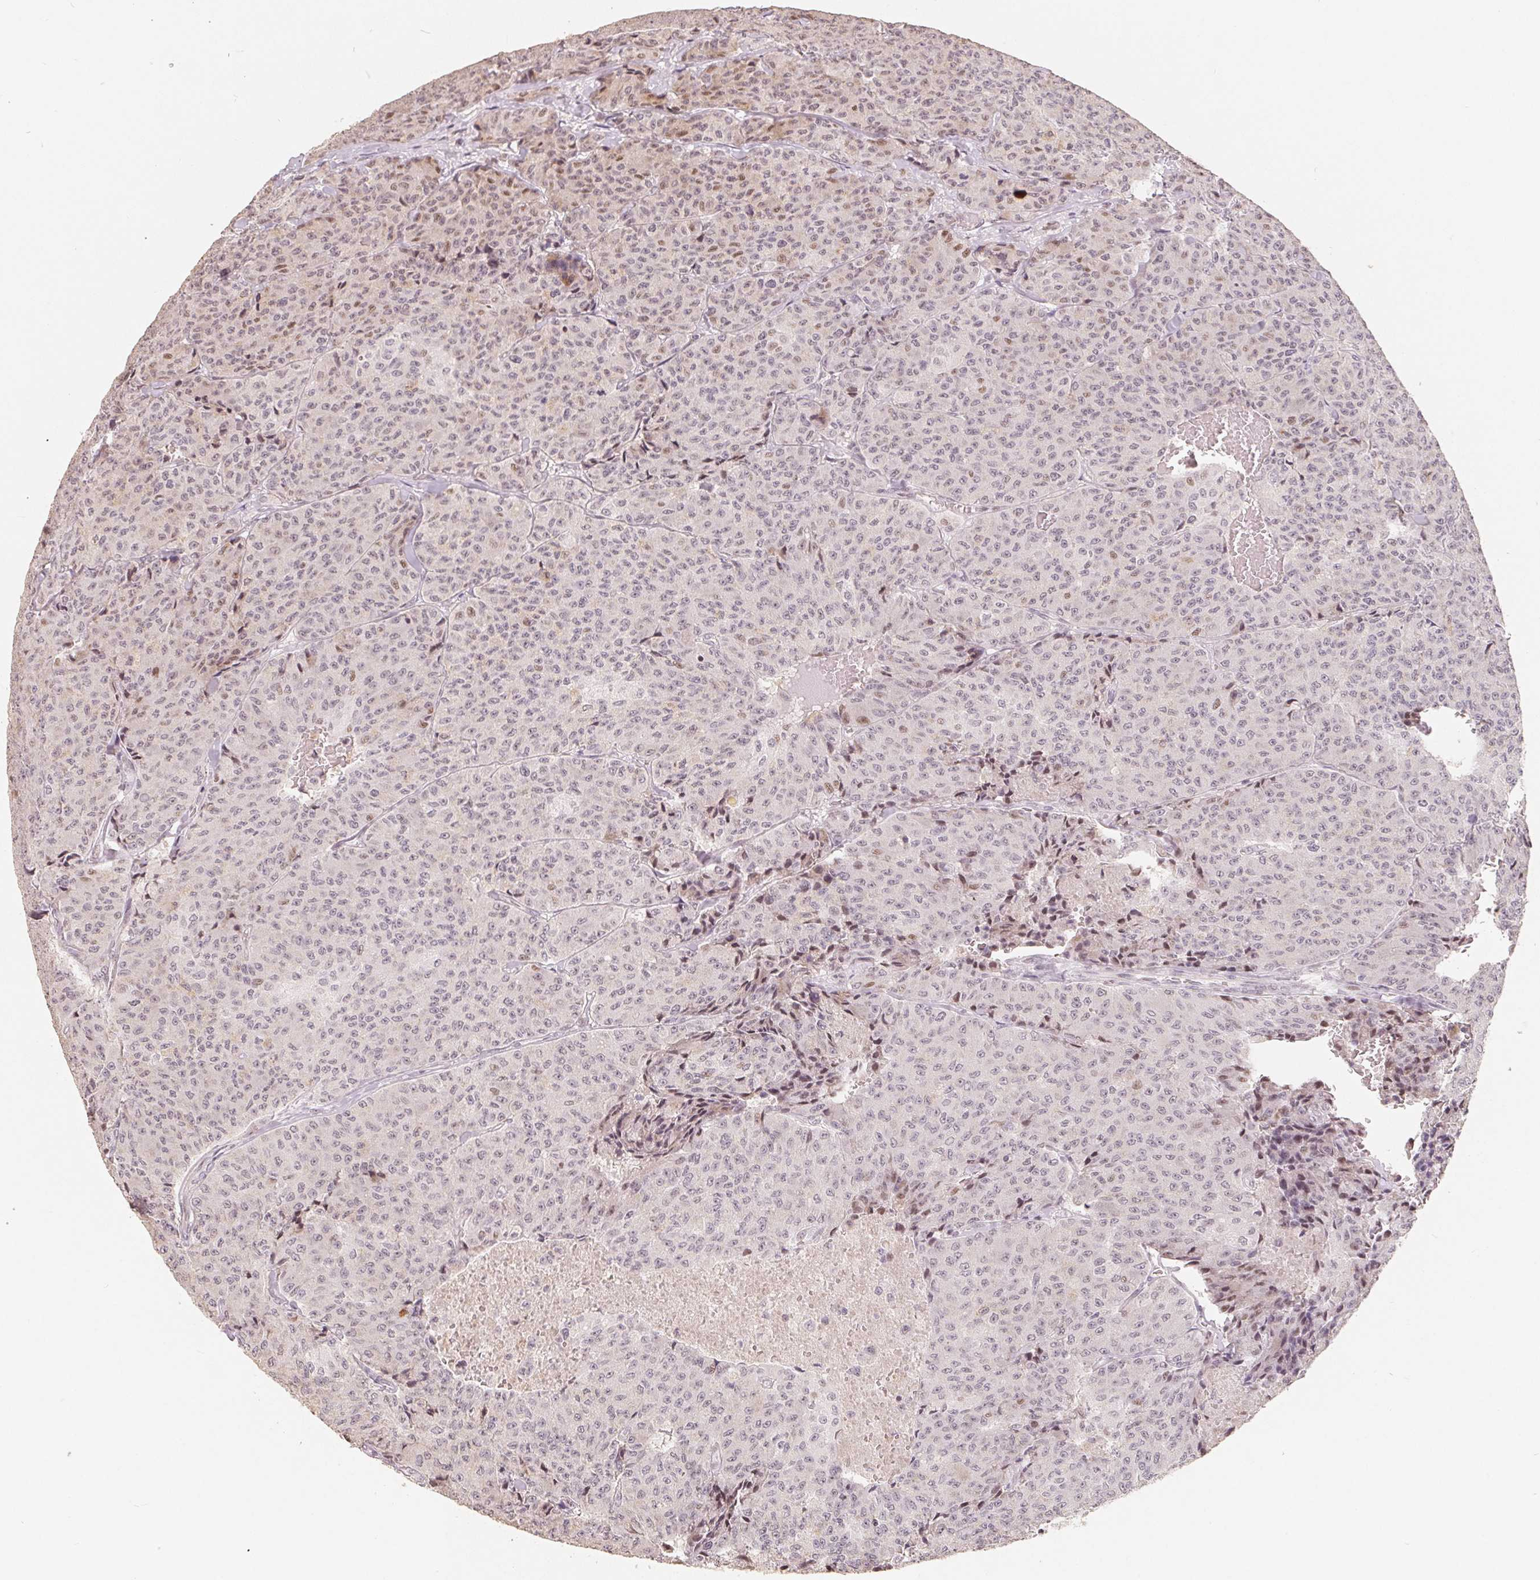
{"staining": {"intensity": "weak", "quantity": "<25%", "location": "nuclear"}, "tissue": "carcinoid", "cell_type": "Tumor cells", "image_type": "cancer", "snomed": [{"axis": "morphology", "description": "Carcinoid, malignant, NOS"}, {"axis": "topography", "description": "Lung"}], "caption": "Immunohistochemistry of human carcinoid shows no positivity in tumor cells.", "gene": "CCDC138", "patient": {"sex": "male", "age": 71}}